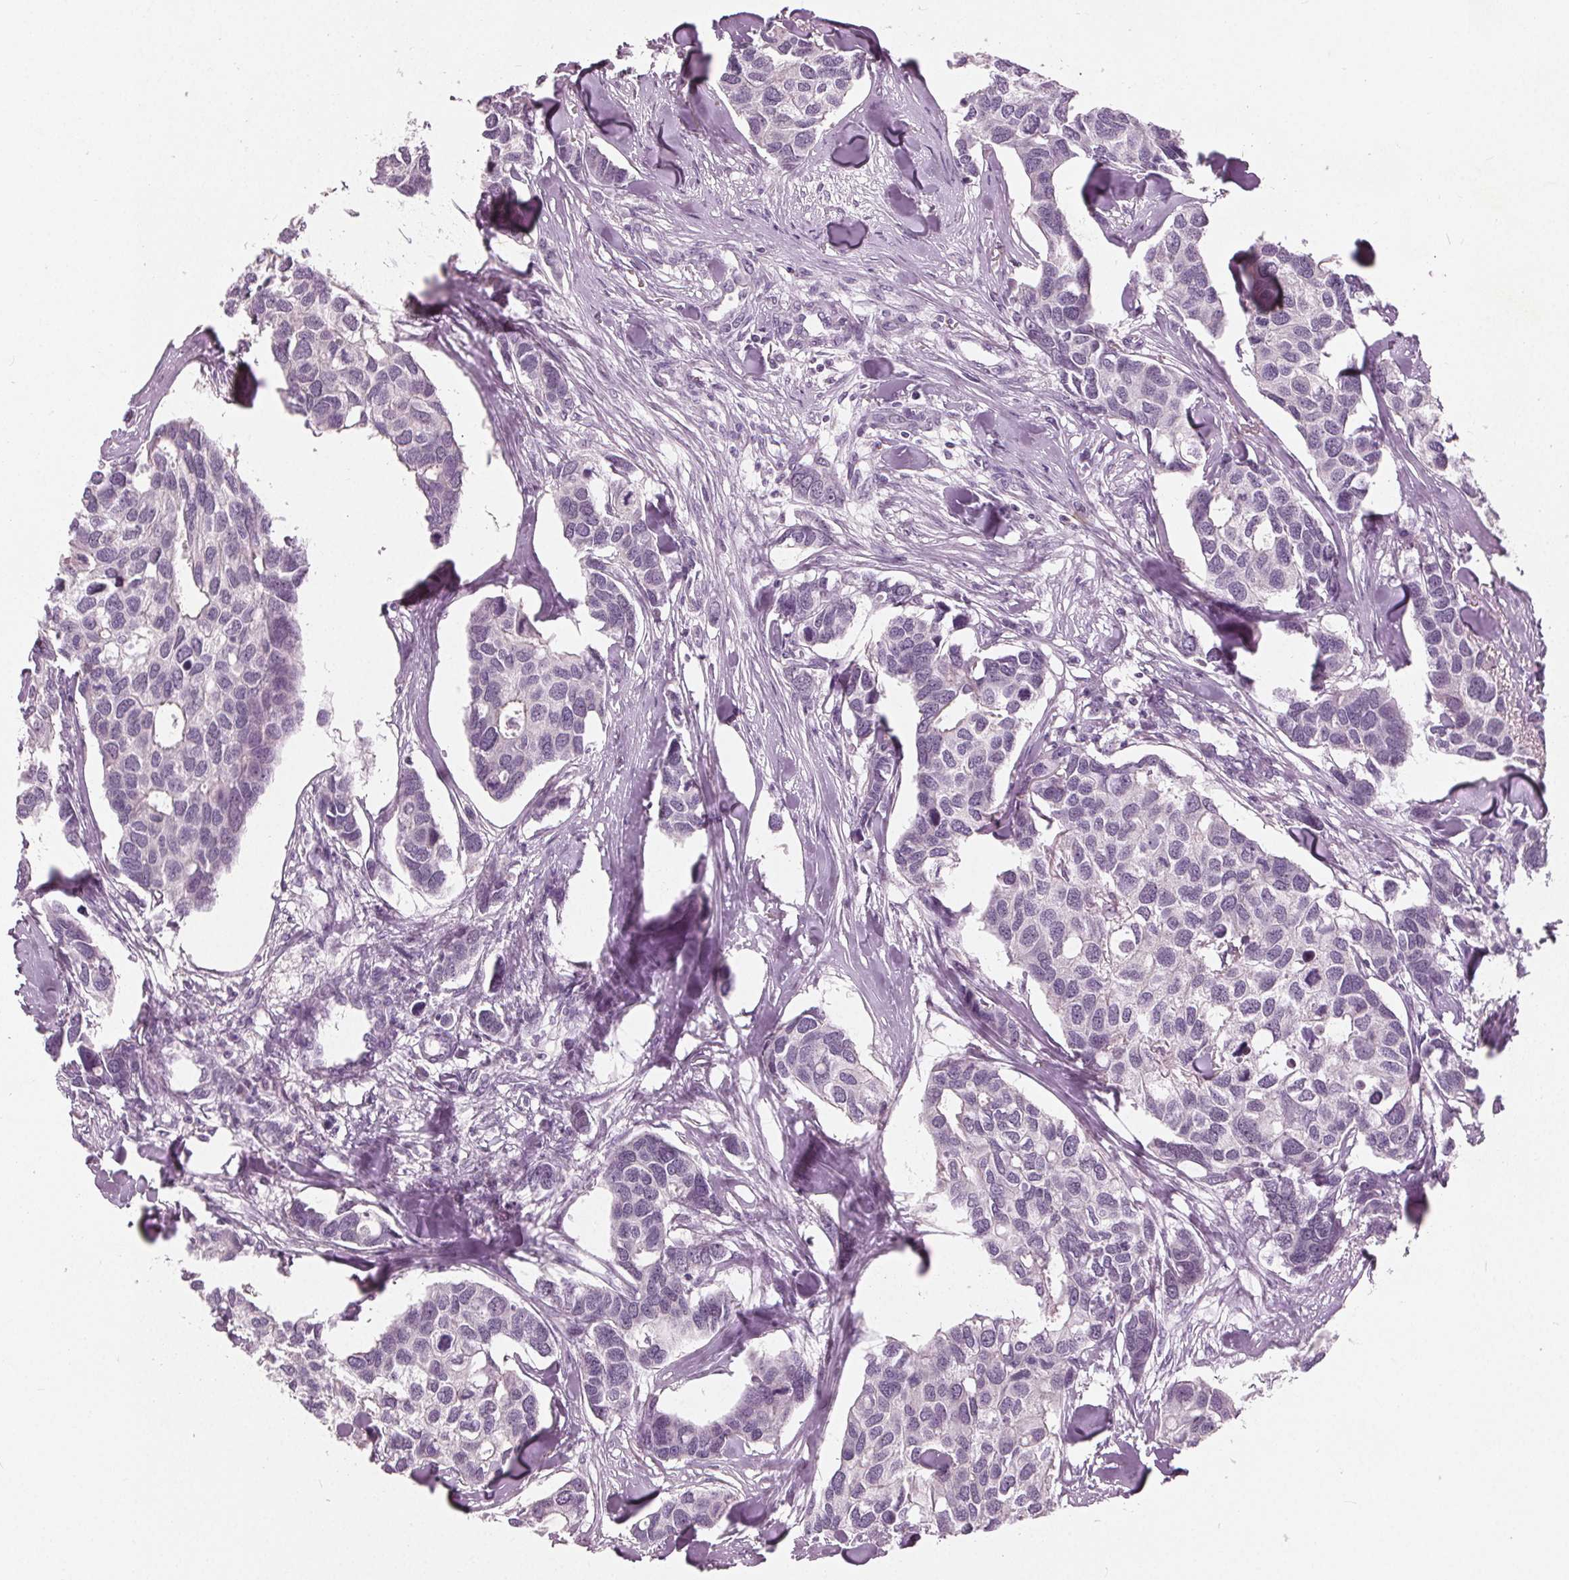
{"staining": {"intensity": "negative", "quantity": "none", "location": "none"}, "tissue": "breast cancer", "cell_type": "Tumor cells", "image_type": "cancer", "snomed": [{"axis": "morphology", "description": "Duct carcinoma"}, {"axis": "topography", "description": "Breast"}], "caption": "This is an immunohistochemistry micrograph of human breast cancer (infiltrating ductal carcinoma). There is no expression in tumor cells.", "gene": "TKFC", "patient": {"sex": "female", "age": 83}}